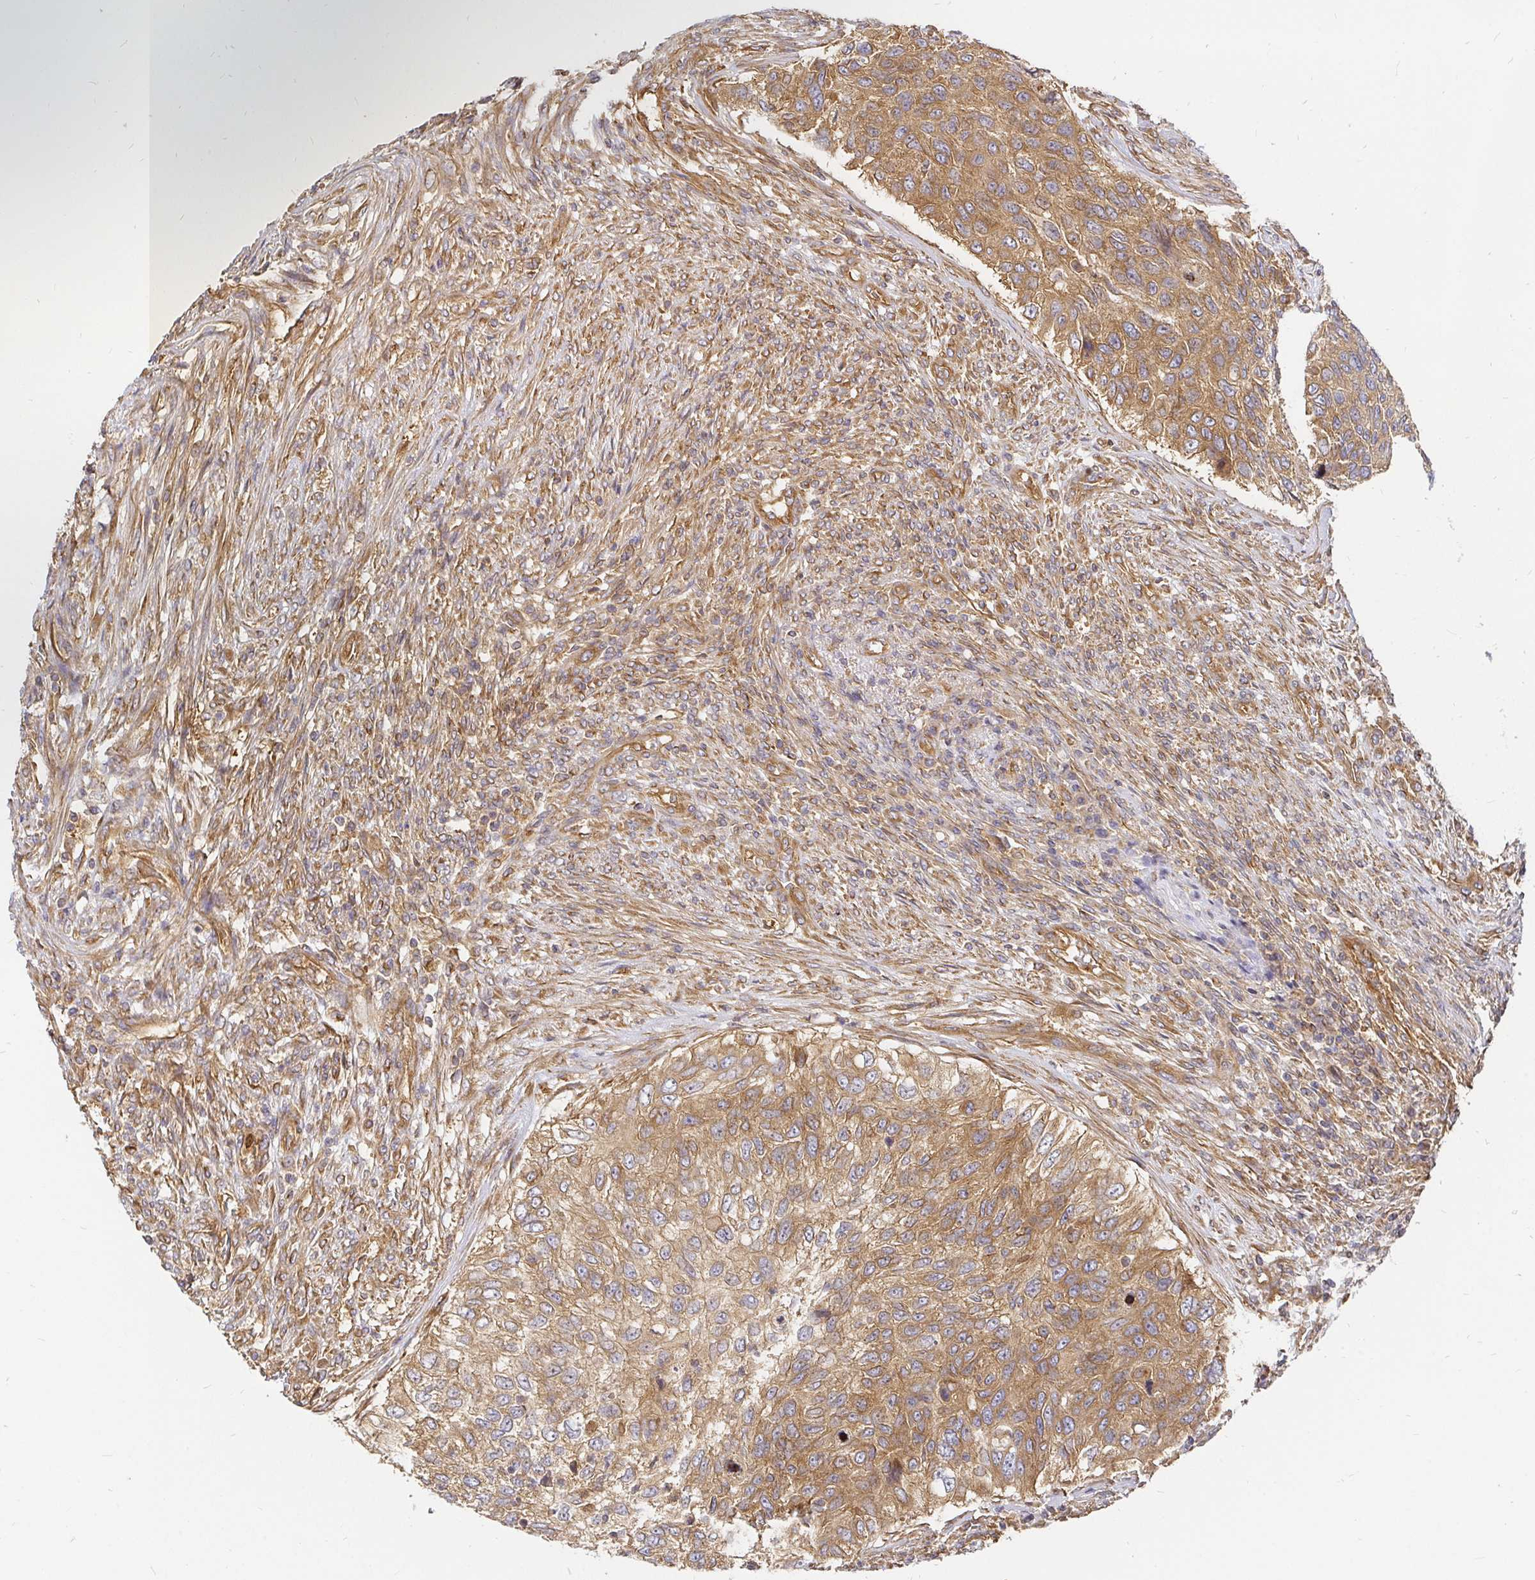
{"staining": {"intensity": "moderate", "quantity": ">75%", "location": "cytoplasmic/membranous"}, "tissue": "urothelial cancer", "cell_type": "Tumor cells", "image_type": "cancer", "snomed": [{"axis": "morphology", "description": "Urothelial carcinoma, High grade"}, {"axis": "topography", "description": "Urinary bladder"}], "caption": "A brown stain shows moderate cytoplasmic/membranous staining of a protein in urothelial carcinoma (high-grade) tumor cells.", "gene": "KIF5B", "patient": {"sex": "female", "age": 60}}